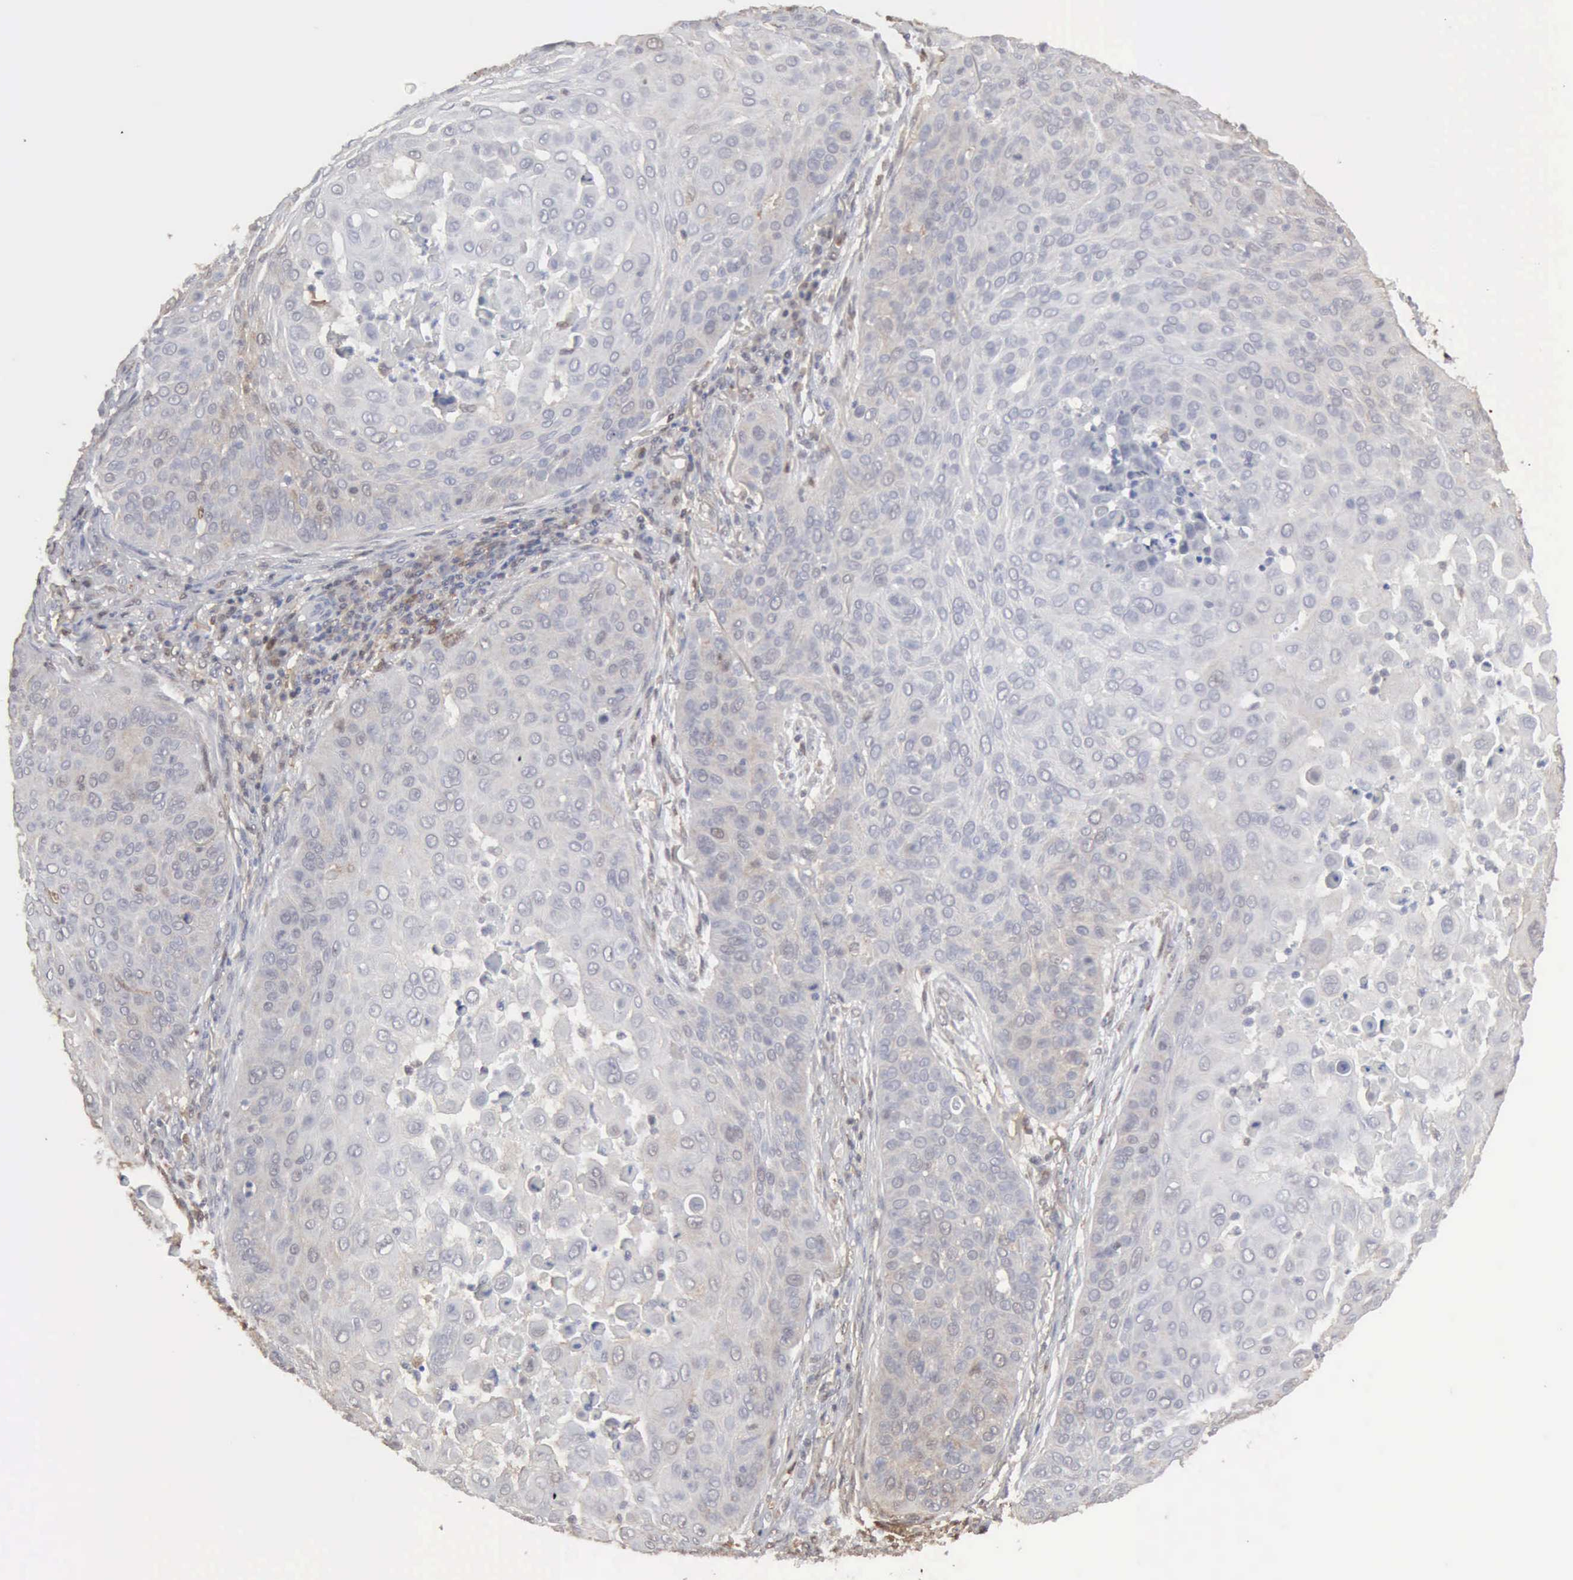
{"staining": {"intensity": "weak", "quantity": "<25%", "location": "cytoplasmic/membranous"}, "tissue": "skin cancer", "cell_type": "Tumor cells", "image_type": "cancer", "snomed": [{"axis": "morphology", "description": "Squamous cell carcinoma, NOS"}, {"axis": "topography", "description": "Skin"}], "caption": "Skin squamous cell carcinoma was stained to show a protein in brown. There is no significant positivity in tumor cells.", "gene": "STAT1", "patient": {"sex": "male", "age": 82}}